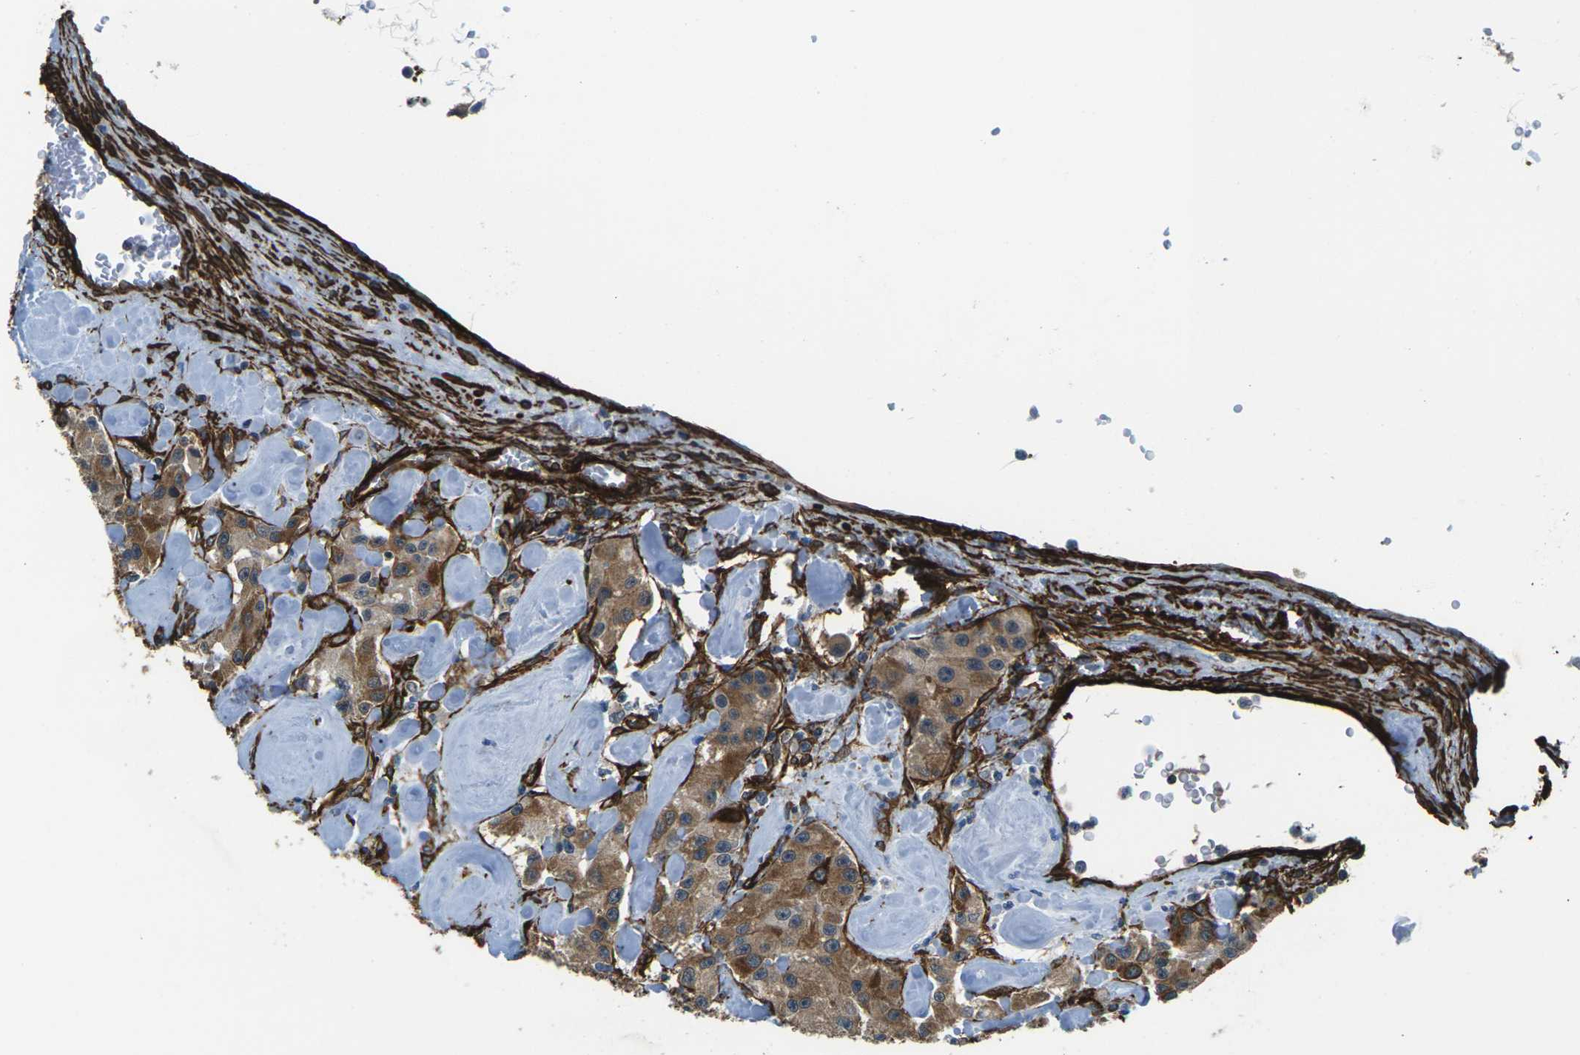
{"staining": {"intensity": "moderate", "quantity": ">75%", "location": "cytoplasmic/membranous"}, "tissue": "carcinoid", "cell_type": "Tumor cells", "image_type": "cancer", "snomed": [{"axis": "morphology", "description": "Carcinoid, malignant, NOS"}, {"axis": "topography", "description": "Pancreas"}], "caption": "Carcinoid stained for a protein exhibits moderate cytoplasmic/membranous positivity in tumor cells. (IHC, brightfield microscopy, high magnification).", "gene": "GRAMD1C", "patient": {"sex": "male", "age": 41}}